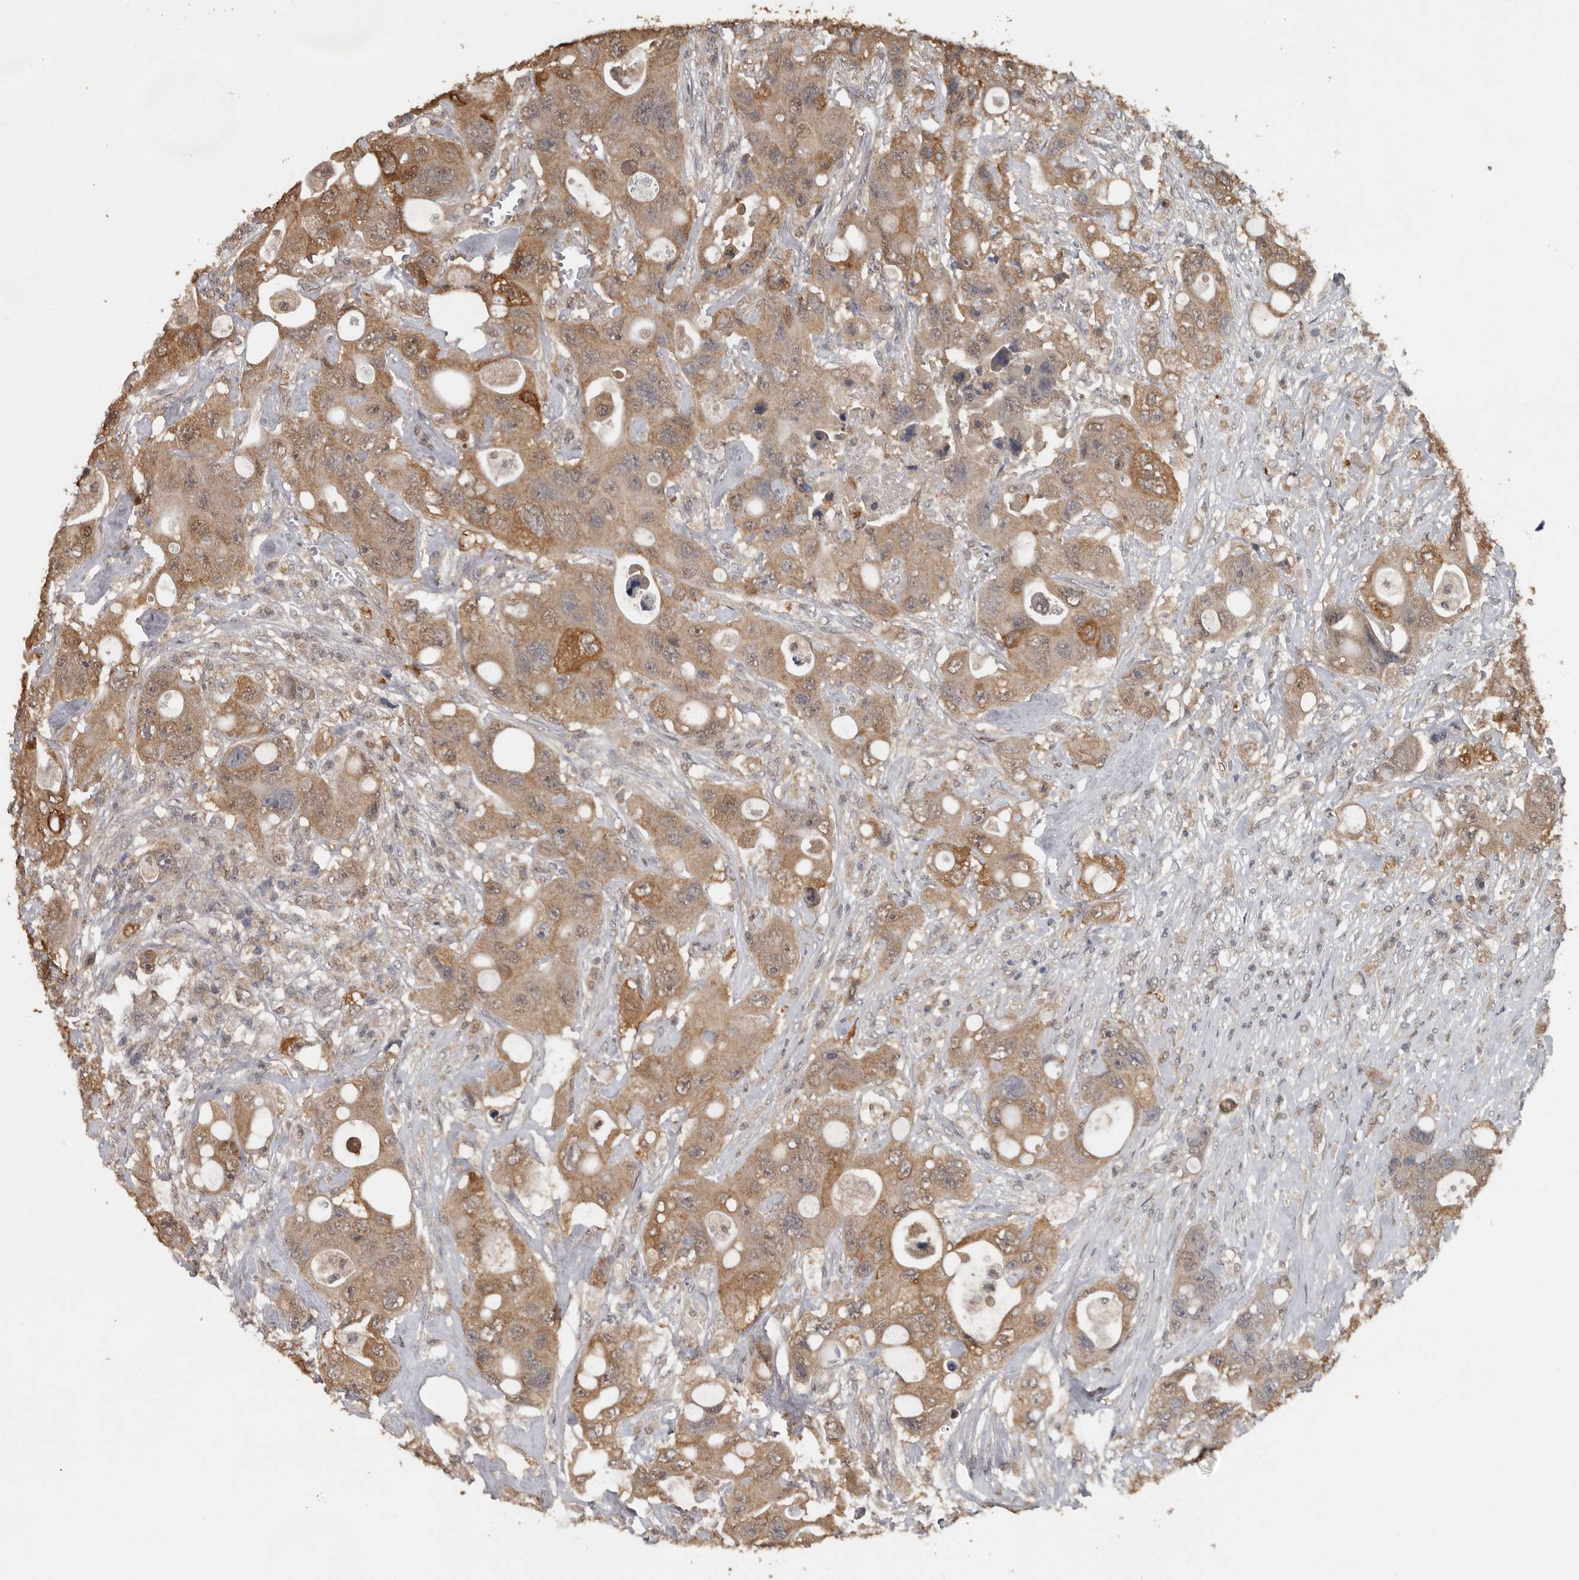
{"staining": {"intensity": "moderate", "quantity": ">75%", "location": "cytoplasmic/membranous"}, "tissue": "colorectal cancer", "cell_type": "Tumor cells", "image_type": "cancer", "snomed": [{"axis": "morphology", "description": "Adenocarcinoma, NOS"}, {"axis": "topography", "description": "Colon"}], "caption": "Protein positivity by immunohistochemistry shows moderate cytoplasmic/membranous expression in about >75% of tumor cells in adenocarcinoma (colorectal).", "gene": "MTF1", "patient": {"sex": "female", "age": 46}}